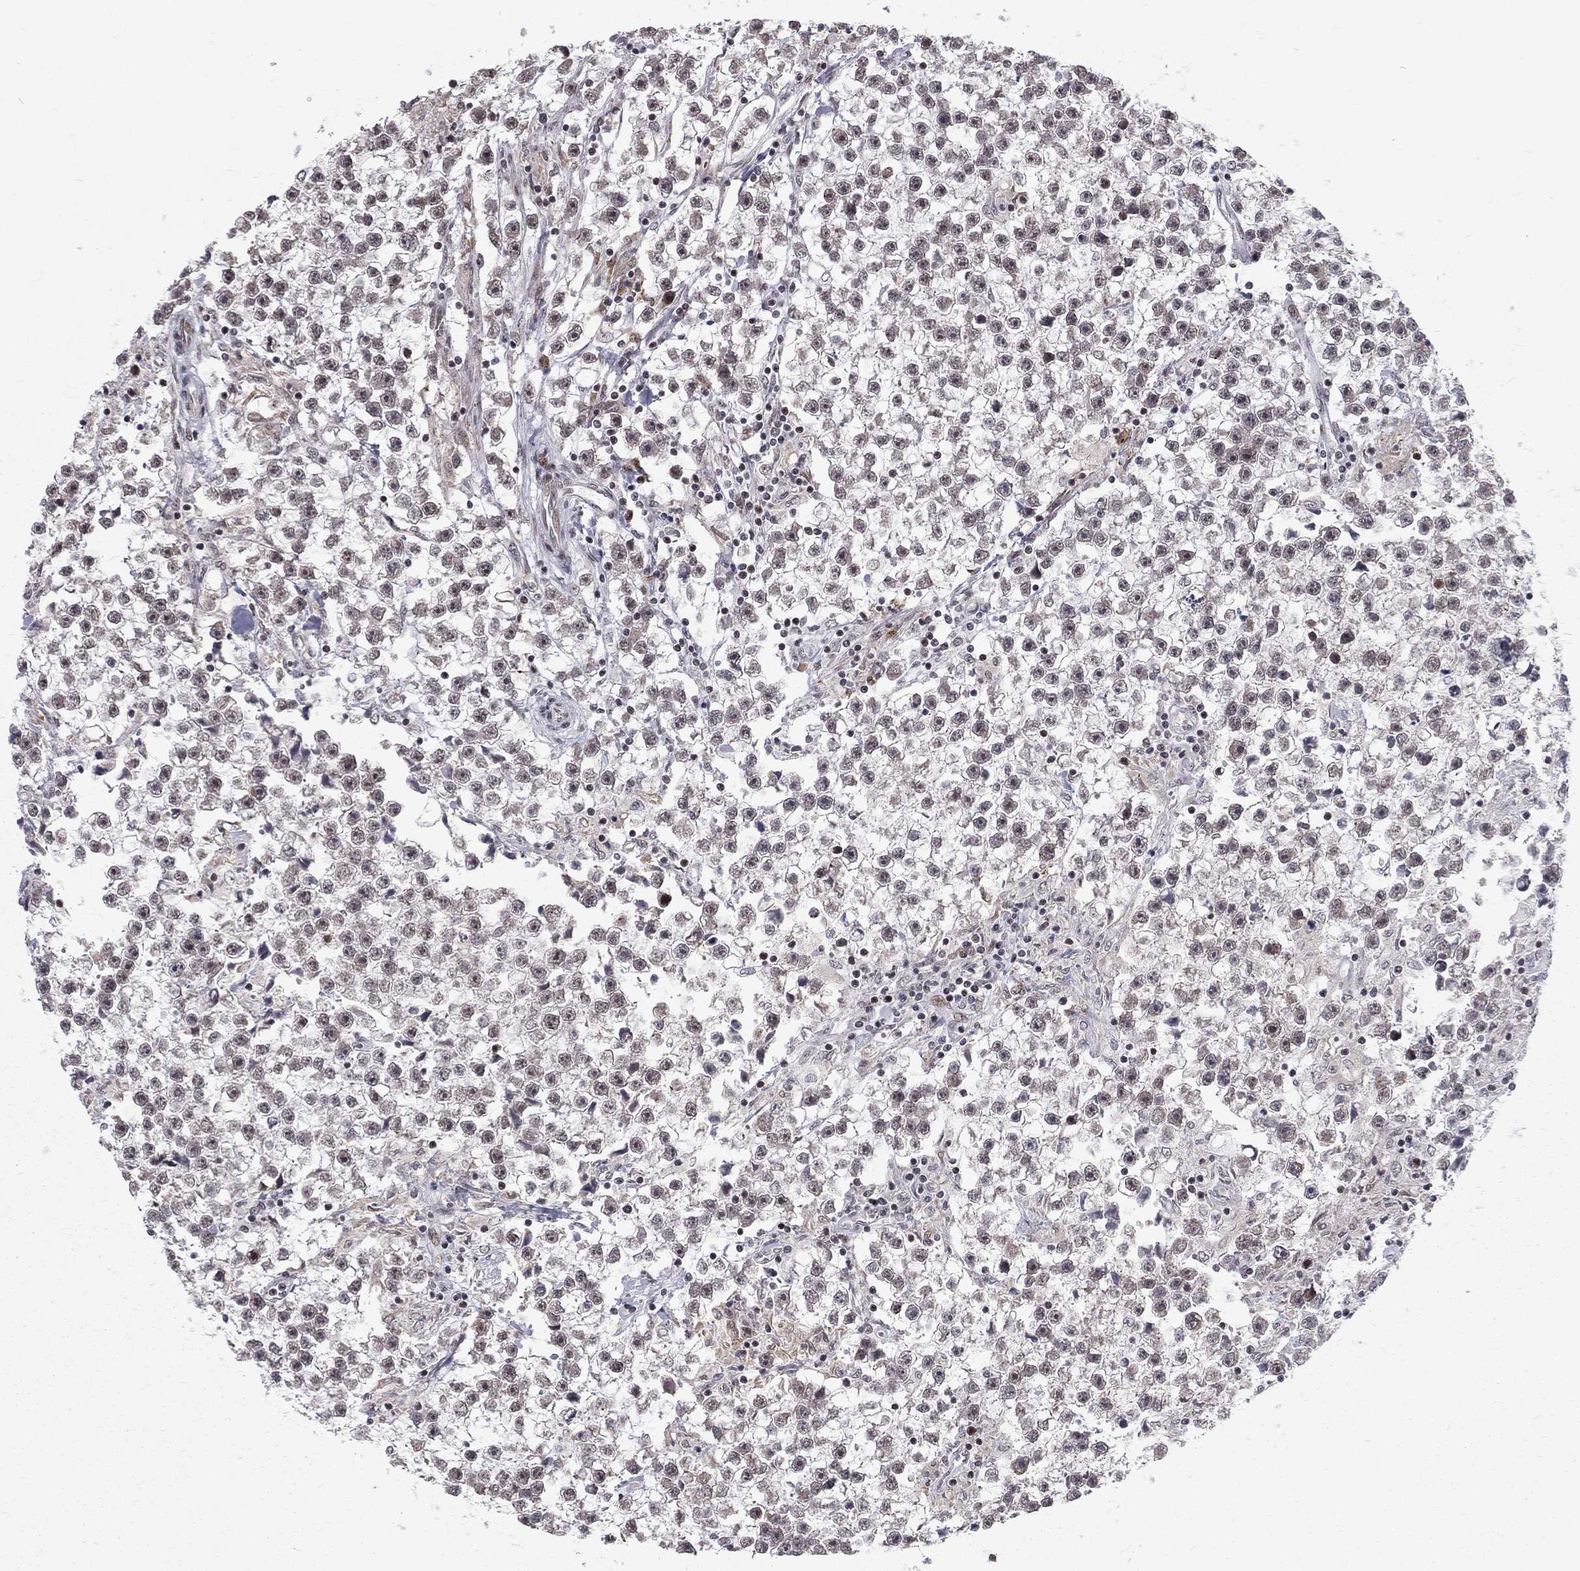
{"staining": {"intensity": "moderate", "quantity": "<25%", "location": "cytoplasmic/membranous,nuclear"}, "tissue": "testis cancer", "cell_type": "Tumor cells", "image_type": "cancer", "snomed": [{"axis": "morphology", "description": "Seminoma, NOS"}, {"axis": "topography", "description": "Testis"}], "caption": "Brown immunohistochemical staining in human testis cancer (seminoma) displays moderate cytoplasmic/membranous and nuclear expression in about <25% of tumor cells. (DAB (3,3'-diaminobenzidine) IHC with brightfield microscopy, high magnification).", "gene": "TCEAL1", "patient": {"sex": "male", "age": 59}}